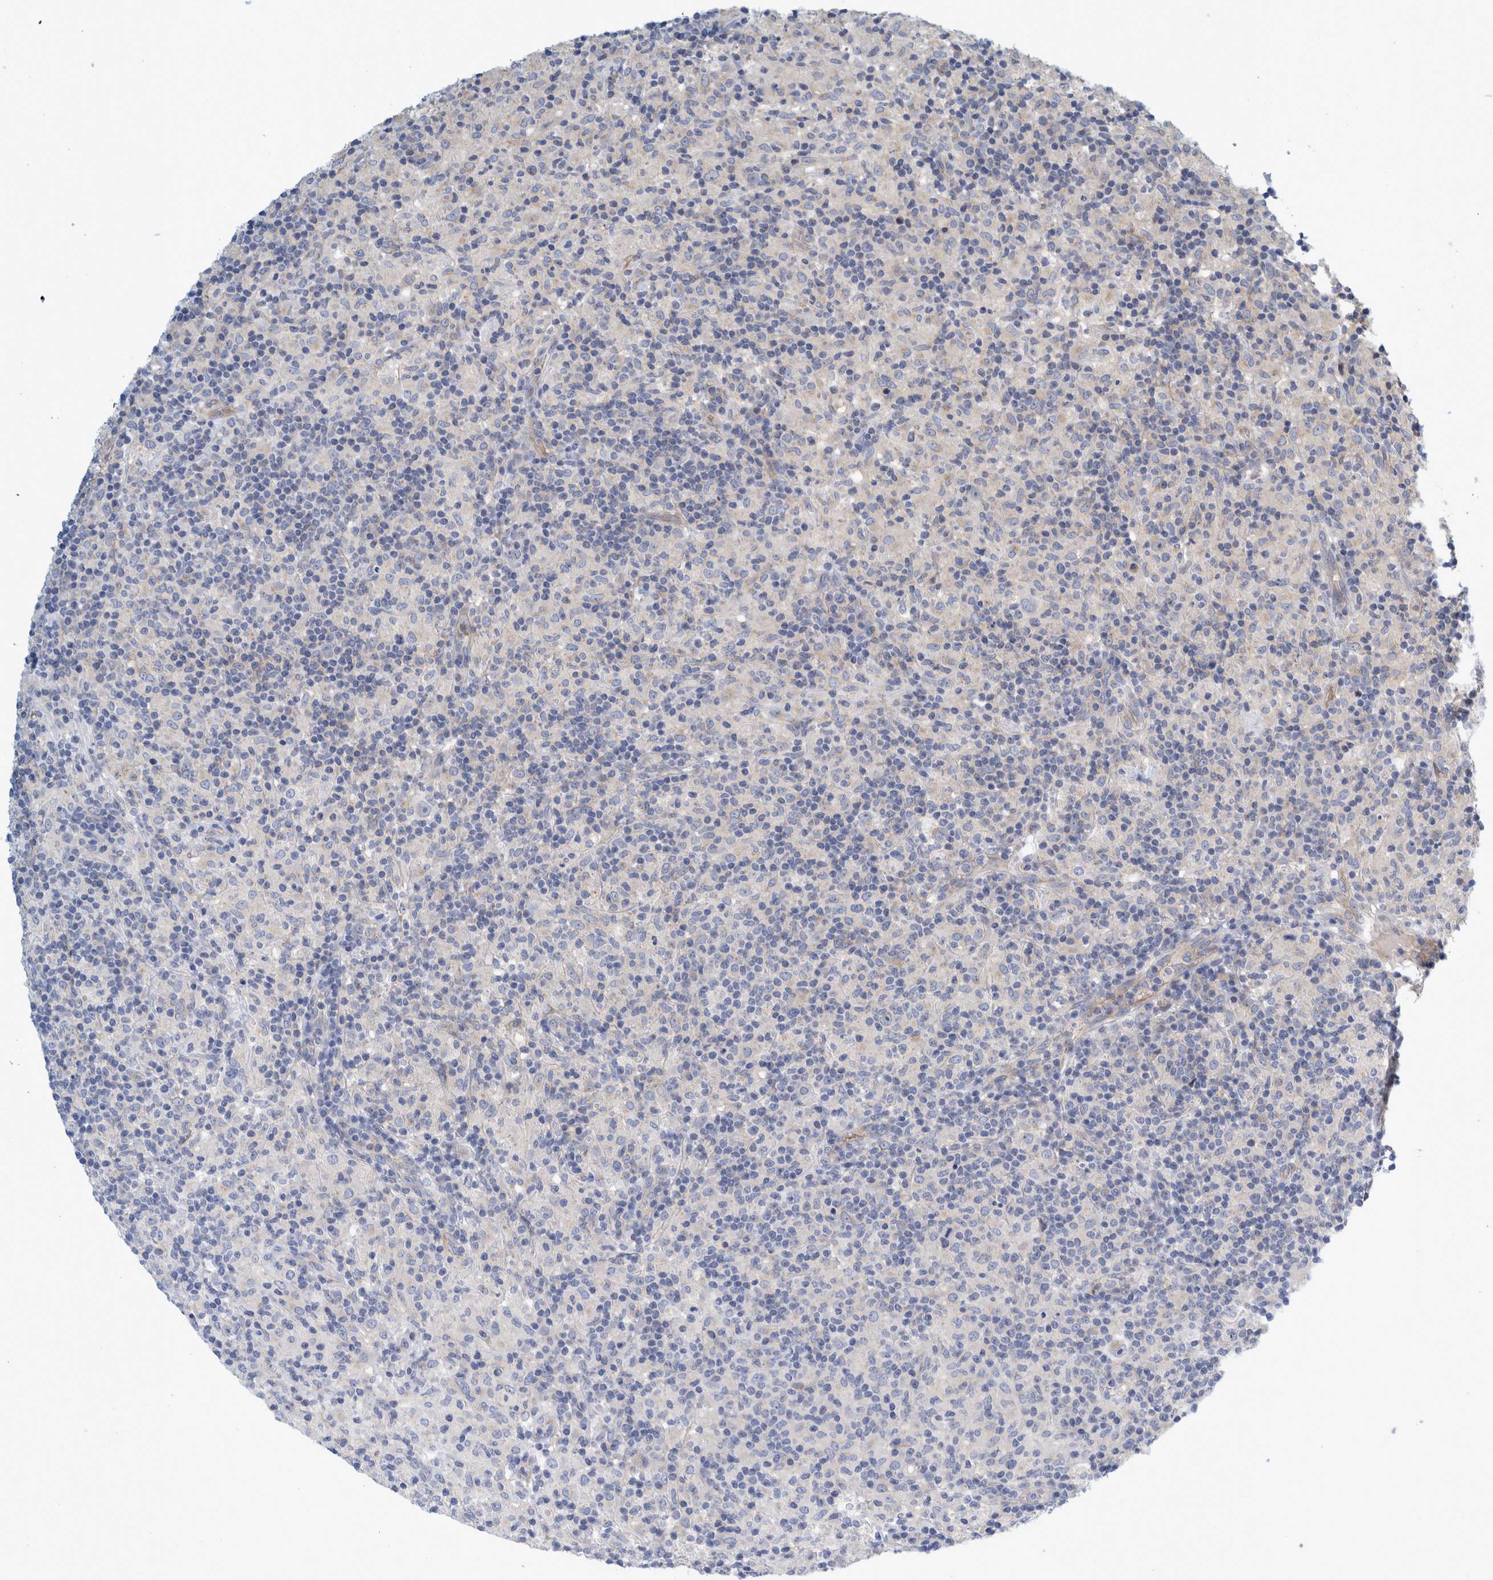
{"staining": {"intensity": "negative", "quantity": "none", "location": "none"}, "tissue": "lymphoma", "cell_type": "Tumor cells", "image_type": "cancer", "snomed": [{"axis": "morphology", "description": "Hodgkin's disease, NOS"}, {"axis": "topography", "description": "Lymph node"}], "caption": "Immunohistochemistry of Hodgkin's disease exhibits no staining in tumor cells. (DAB immunohistochemistry visualized using brightfield microscopy, high magnification).", "gene": "ZNF324B", "patient": {"sex": "male", "age": 70}}